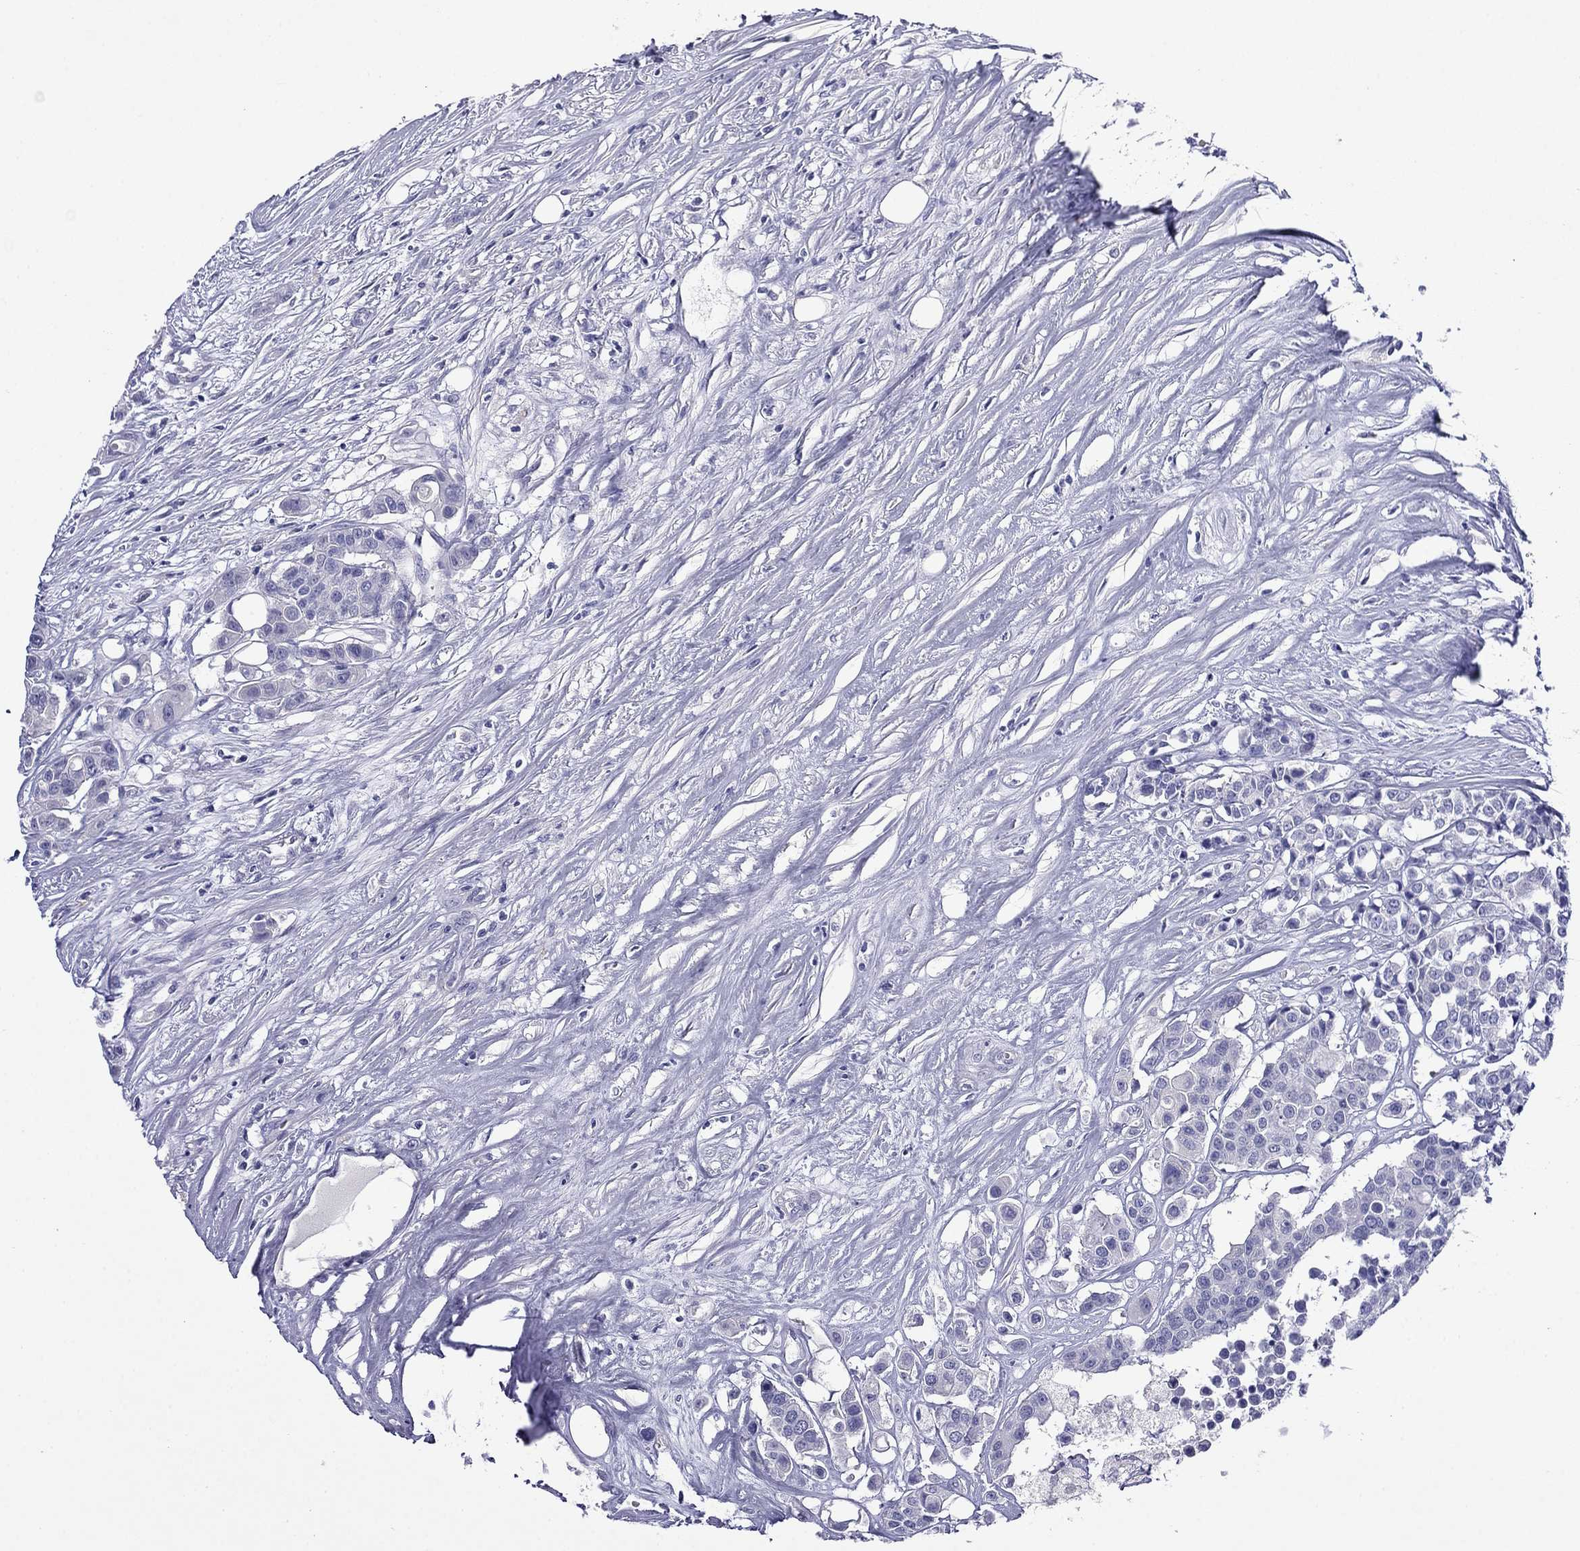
{"staining": {"intensity": "negative", "quantity": "none", "location": "none"}, "tissue": "carcinoid", "cell_type": "Tumor cells", "image_type": "cancer", "snomed": [{"axis": "morphology", "description": "Carcinoid, malignant, NOS"}, {"axis": "topography", "description": "Colon"}], "caption": "DAB (3,3'-diaminobenzidine) immunohistochemical staining of human carcinoid displays no significant staining in tumor cells.", "gene": "MYO15A", "patient": {"sex": "male", "age": 81}}